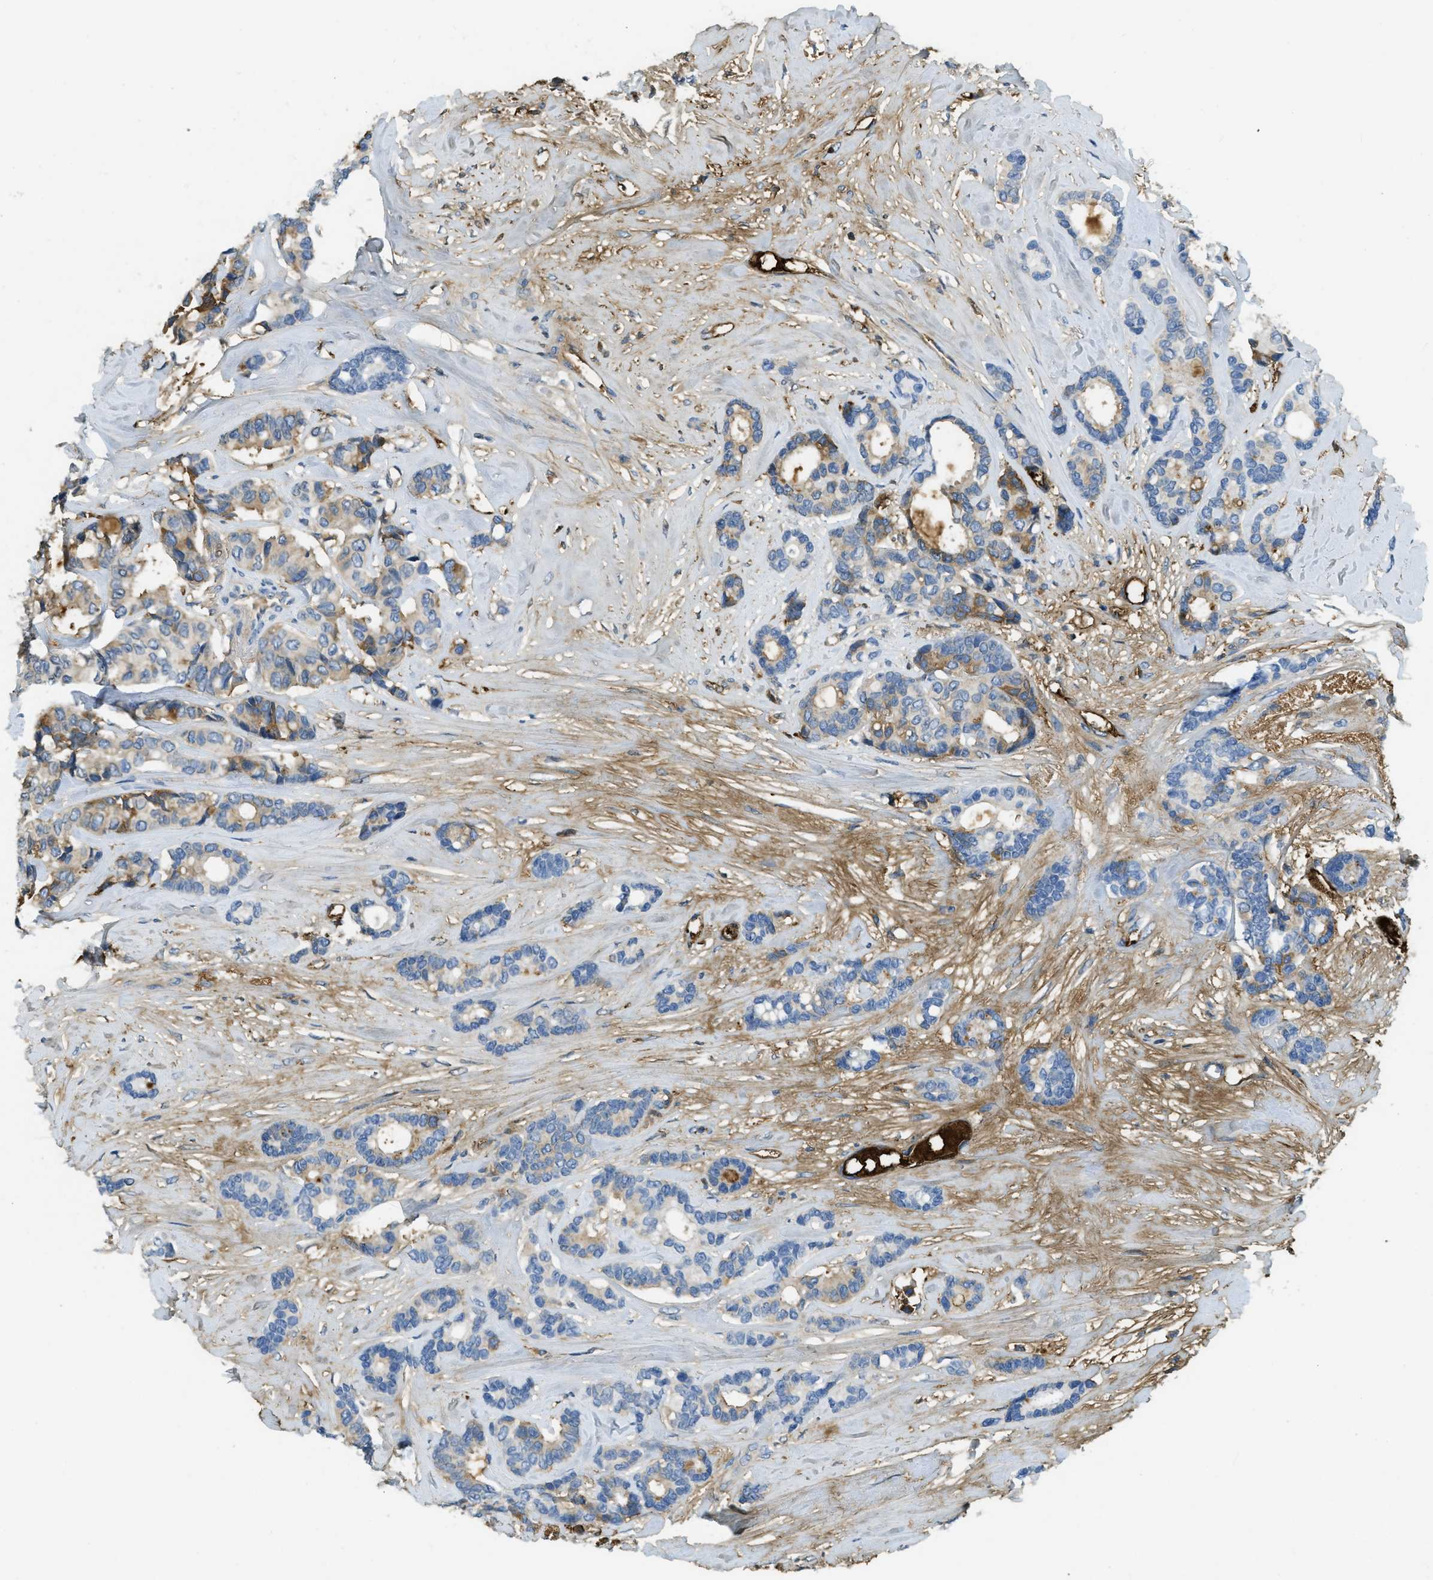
{"staining": {"intensity": "moderate", "quantity": "<25%", "location": "cytoplasmic/membranous"}, "tissue": "breast cancer", "cell_type": "Tumor cells", "image_type": "cancer", "snomed": [{"axis": "morphology", "description": "Duct carcinoma"}, {"axis": "topography", "description": "Breast"}], "caption": "Immunohistochemistry (IHC) of human invasive ductal carcinoma (breast) displays low levels of moderate cytoplasmic/membranous expression in about <25% of tumor cells.", "gene": "PRTN3", "patient": {"sex": "female", "age": 87}}